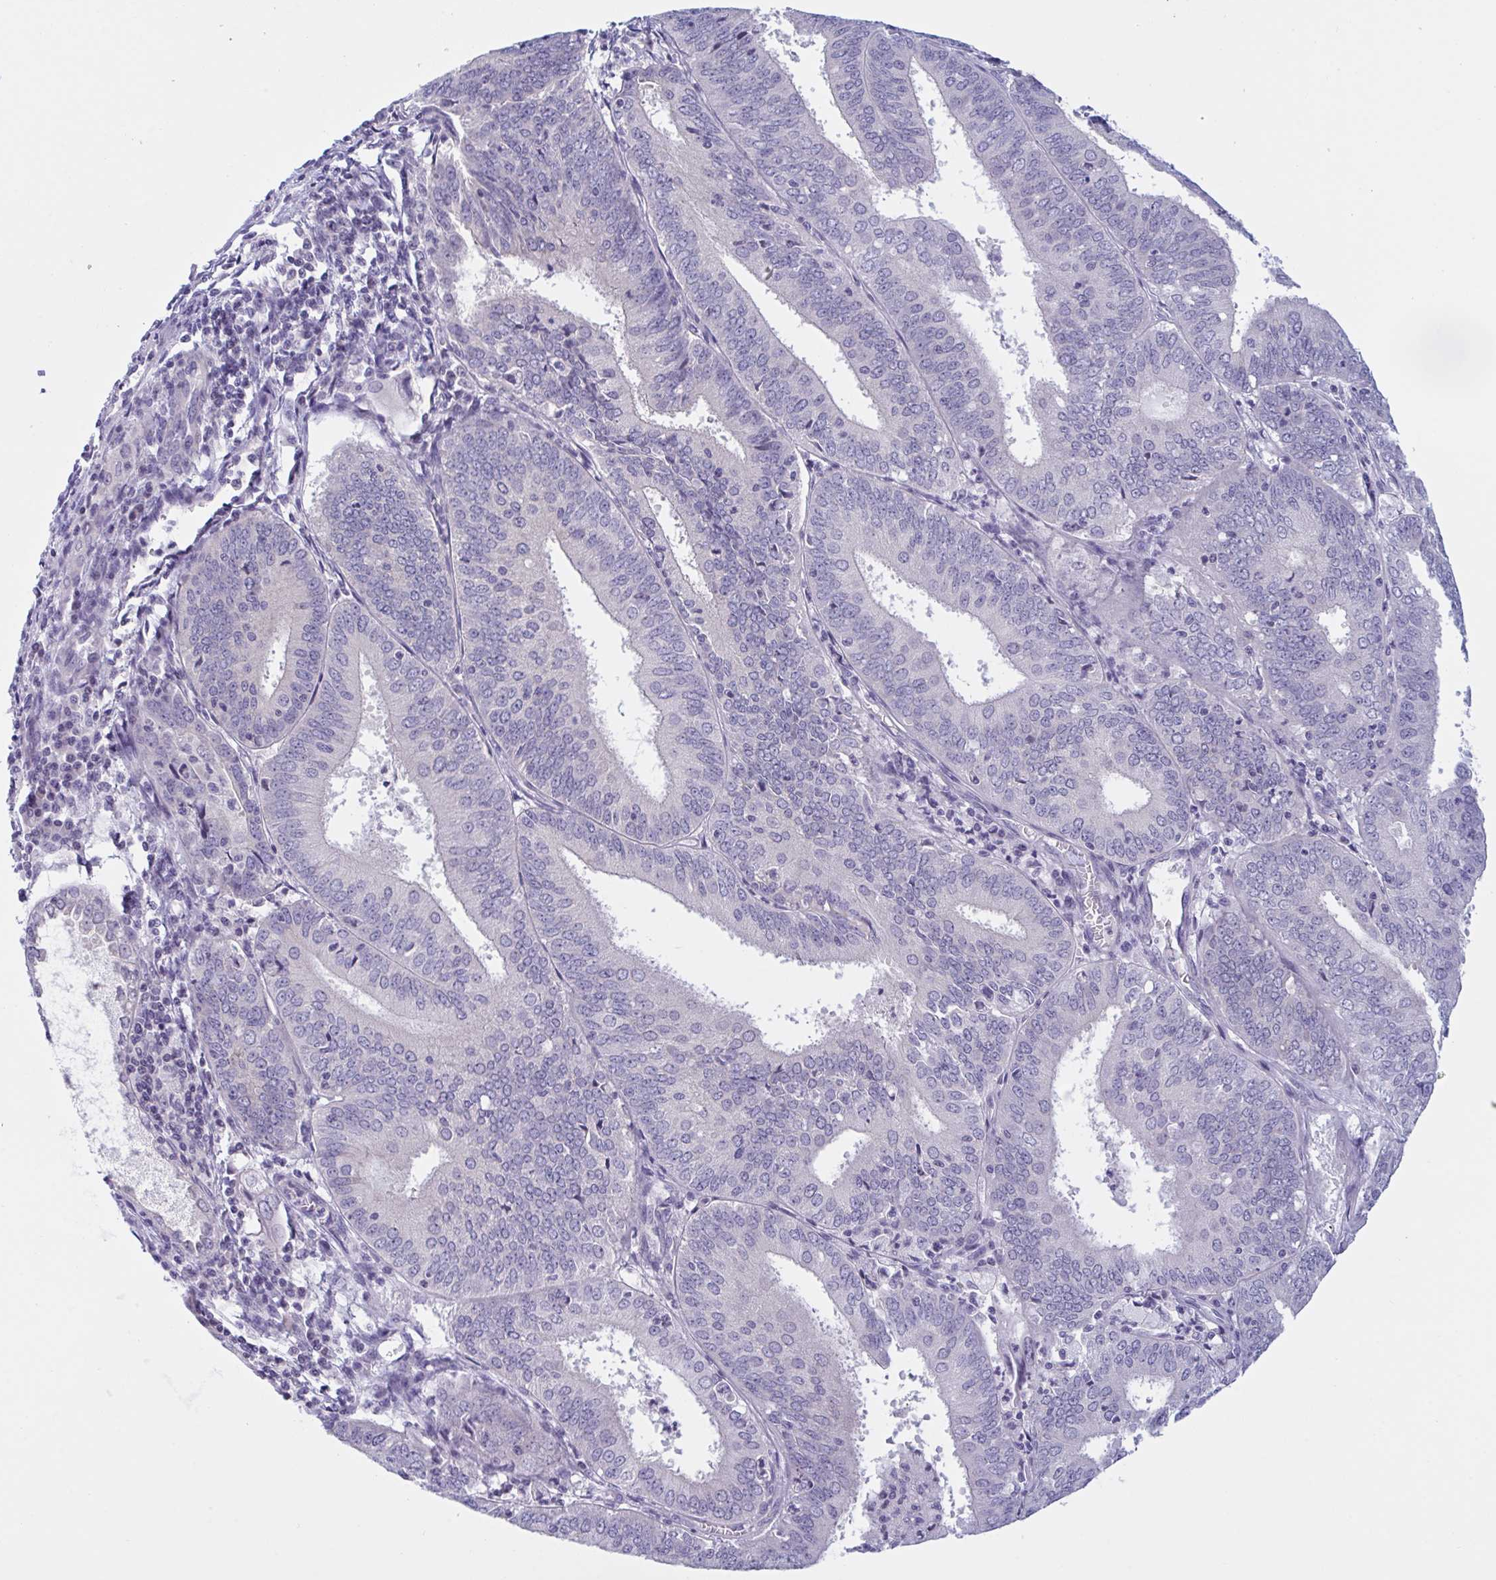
{"staining": {"intensity": "negative", "quantity": "none", "location": "none"}, "tissue": "cervical cancer", "cell_type": "Tumor cells", "image_type": "cancer", "snomed": [{"axis": "morphology", "description": "Adenocarcinoma, NOS"}, {"axis": "topography", "description": "Cervix"}], "caption": "The immunohistochemistry photomicrograph has no significant staining in tumor cells of cervical adenocarcinoma tissue. (Brightfield microscopy of DAB (3,3'-diaminobenzidine) immunohistochemistry (IHC) at high magnification).", "gene": "NAA30", "patient": {"sex": "female", "age": 56}}